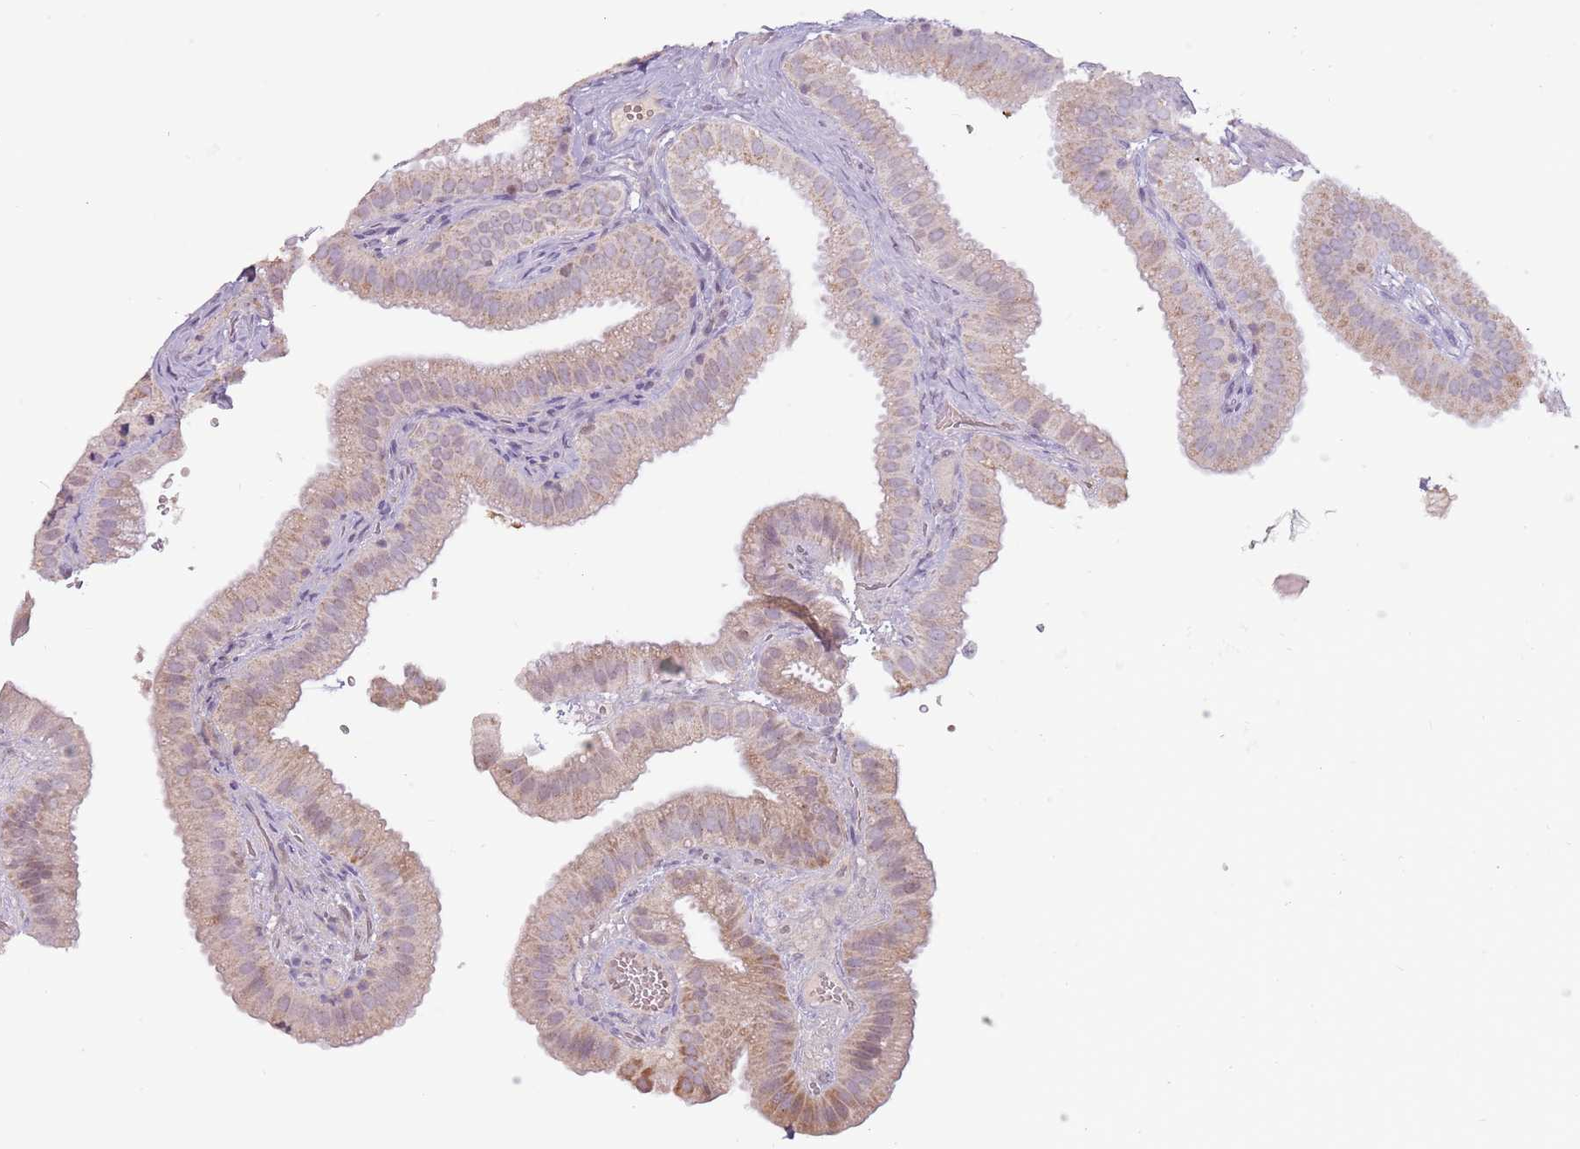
{"staining": {"intensity": "weak", "quantity": "25%-75%", "location": "cytoplasmic/membranous"}, "tissue": "gallbladder", "cell_type": "Glandular cells", "image_type": "normal", "snomed": [{"axis": "morphology", "description": "Normal tissue, NOS"}, {"axis": "topography", "description": "Gallbladder"}], "caption": "Immunohistochemistry micrograph of normal gallbladder: human gallbladder stained using IHC exhibits low levels of weak protein expression localized specifically in the cytoplasmic/membranous of glandular cells, appearing as a cytoplasmic/membranous brown color.", "gene": "SYS1", "patient": {"sex": "female", "age": 61}}